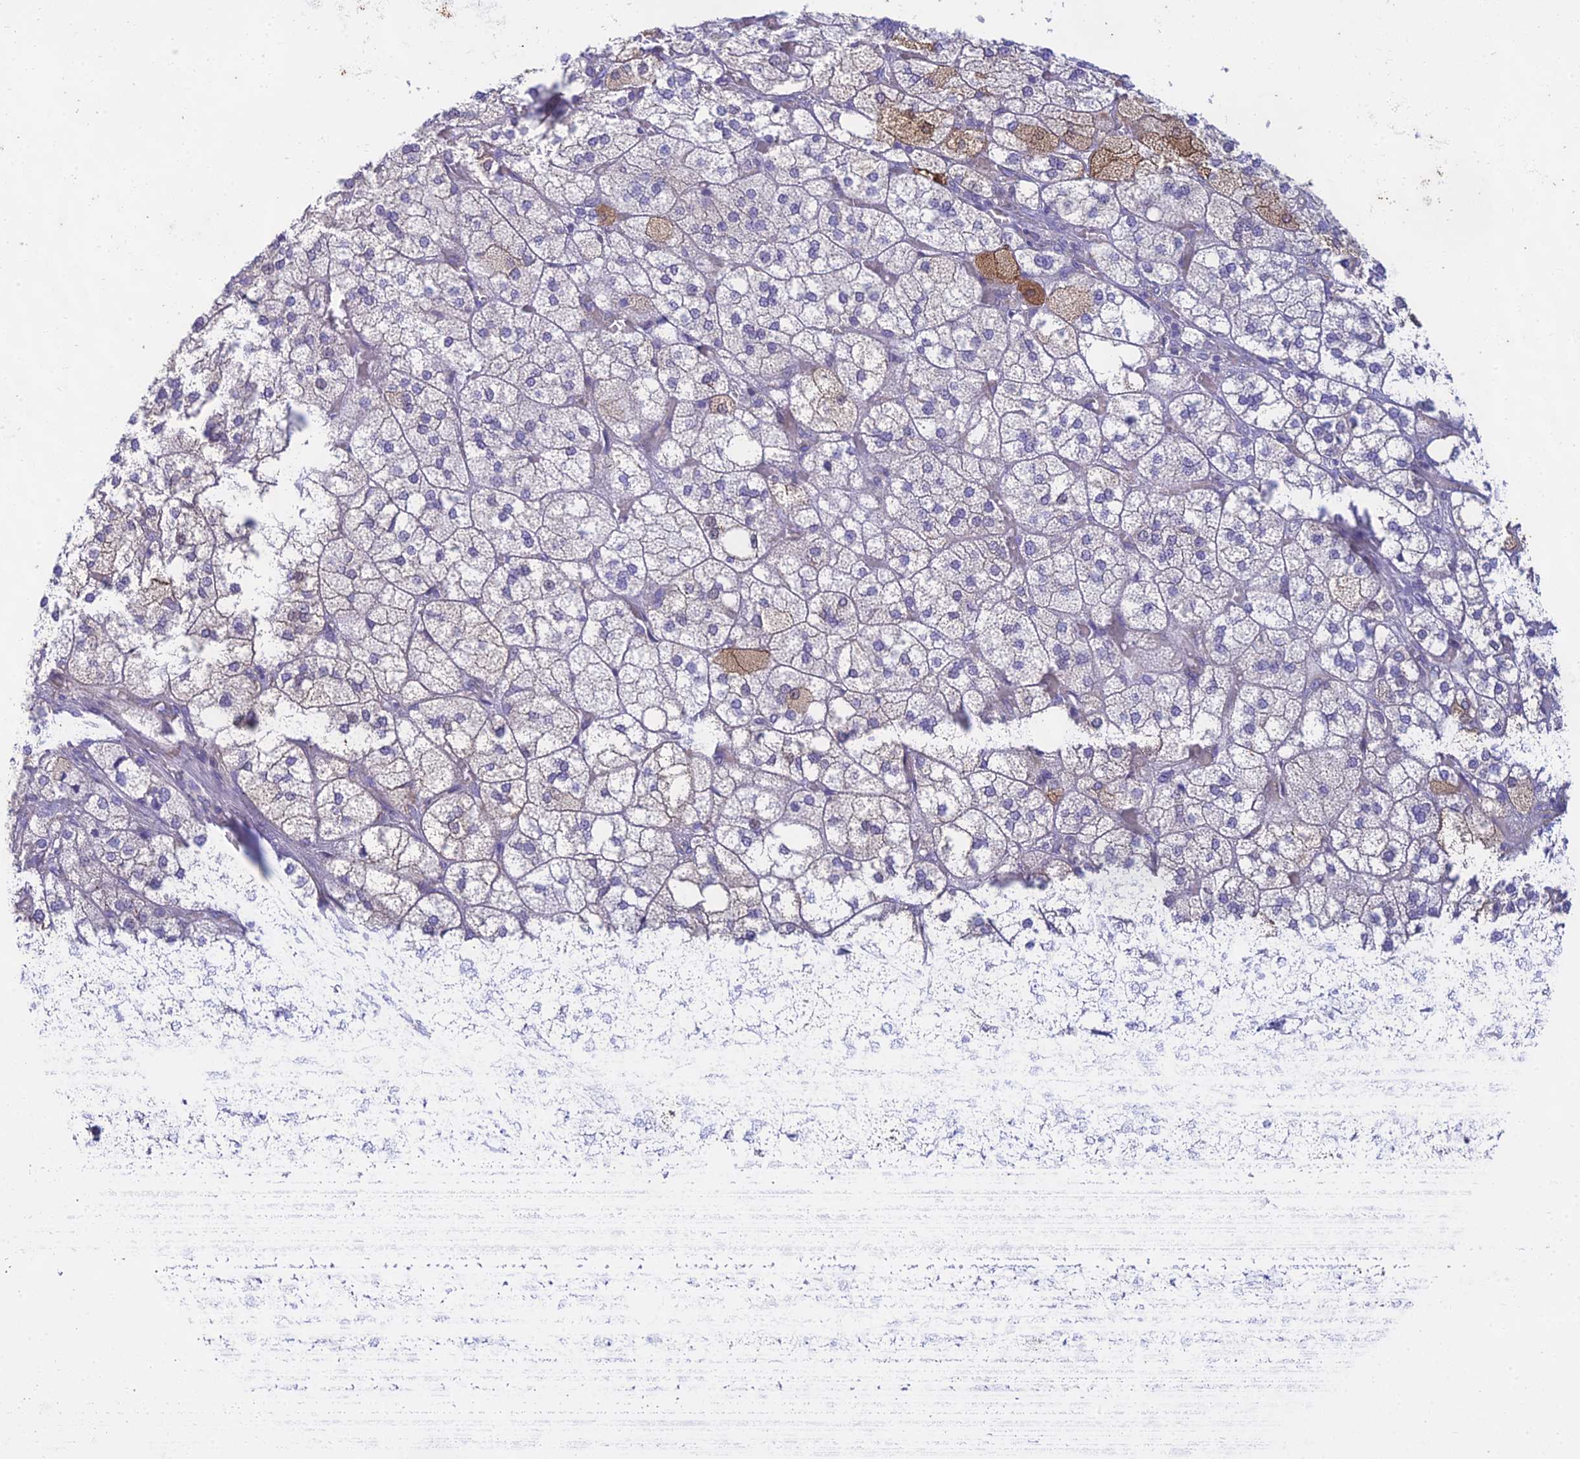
{"staining": {"intensity": "moderate", "quantity": "<25%", "location": "cytoplasmic/membranous,nuclear"}, "tissue": "adrenal gland", "cell_type": "Glandular cells", "image_type": "normal", "snomed": [{"axis": "morphology", "description": "Normal tissue, NOS"}, {"axis": "topography", "description": "Adrenal gland"}], "caption": "IHC photomicrograph of unremarkable human adrenal gland stained for a protein (brown), which shows low levels of moderate cytoplasmic/membranous,nuclear positivity in approximately <25% of glandular cells.", "gene": "PTCD2", "patient": {"sex": "male", "age": 61}}